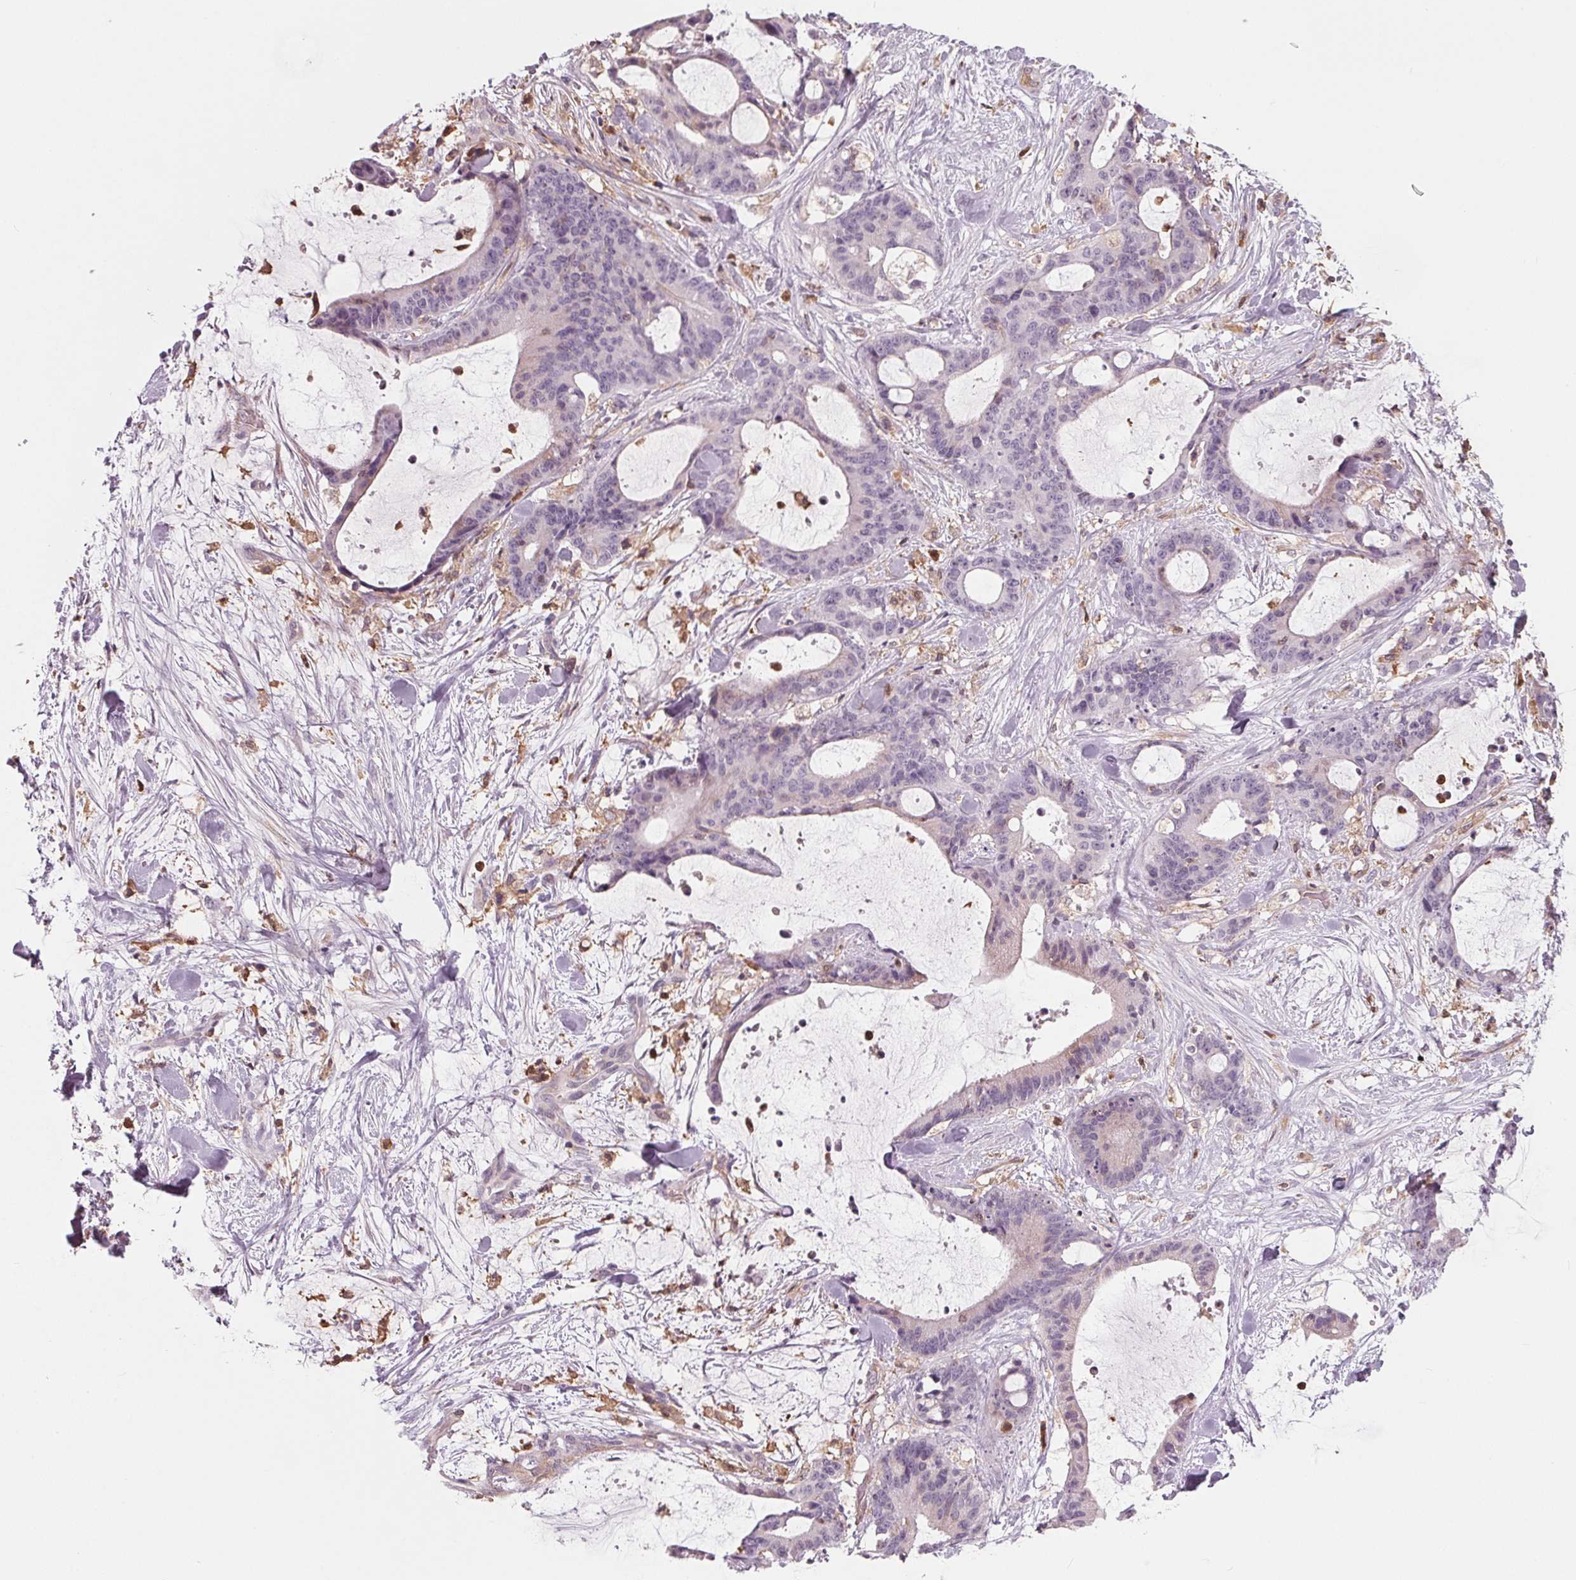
{"staining": {"intensity": "negative", "quantity": "none", "location": "none"}, "tissue": "liver cancer", "cell_type": "Tumor cells", "image_type": "cancer", "snomed": [{"axis": "morphology", "description": "Cholangiocarcinoma"}, {"axis": "topography", "description": "Liver"}], "caption": "Liver cholangiocarcinoma stained for a protein using immunohistochemistry (IHC) exhibits no expression tumor cells.", "gene": "ARHGAP25", "patient": {"sex": "female", "age": 73}}